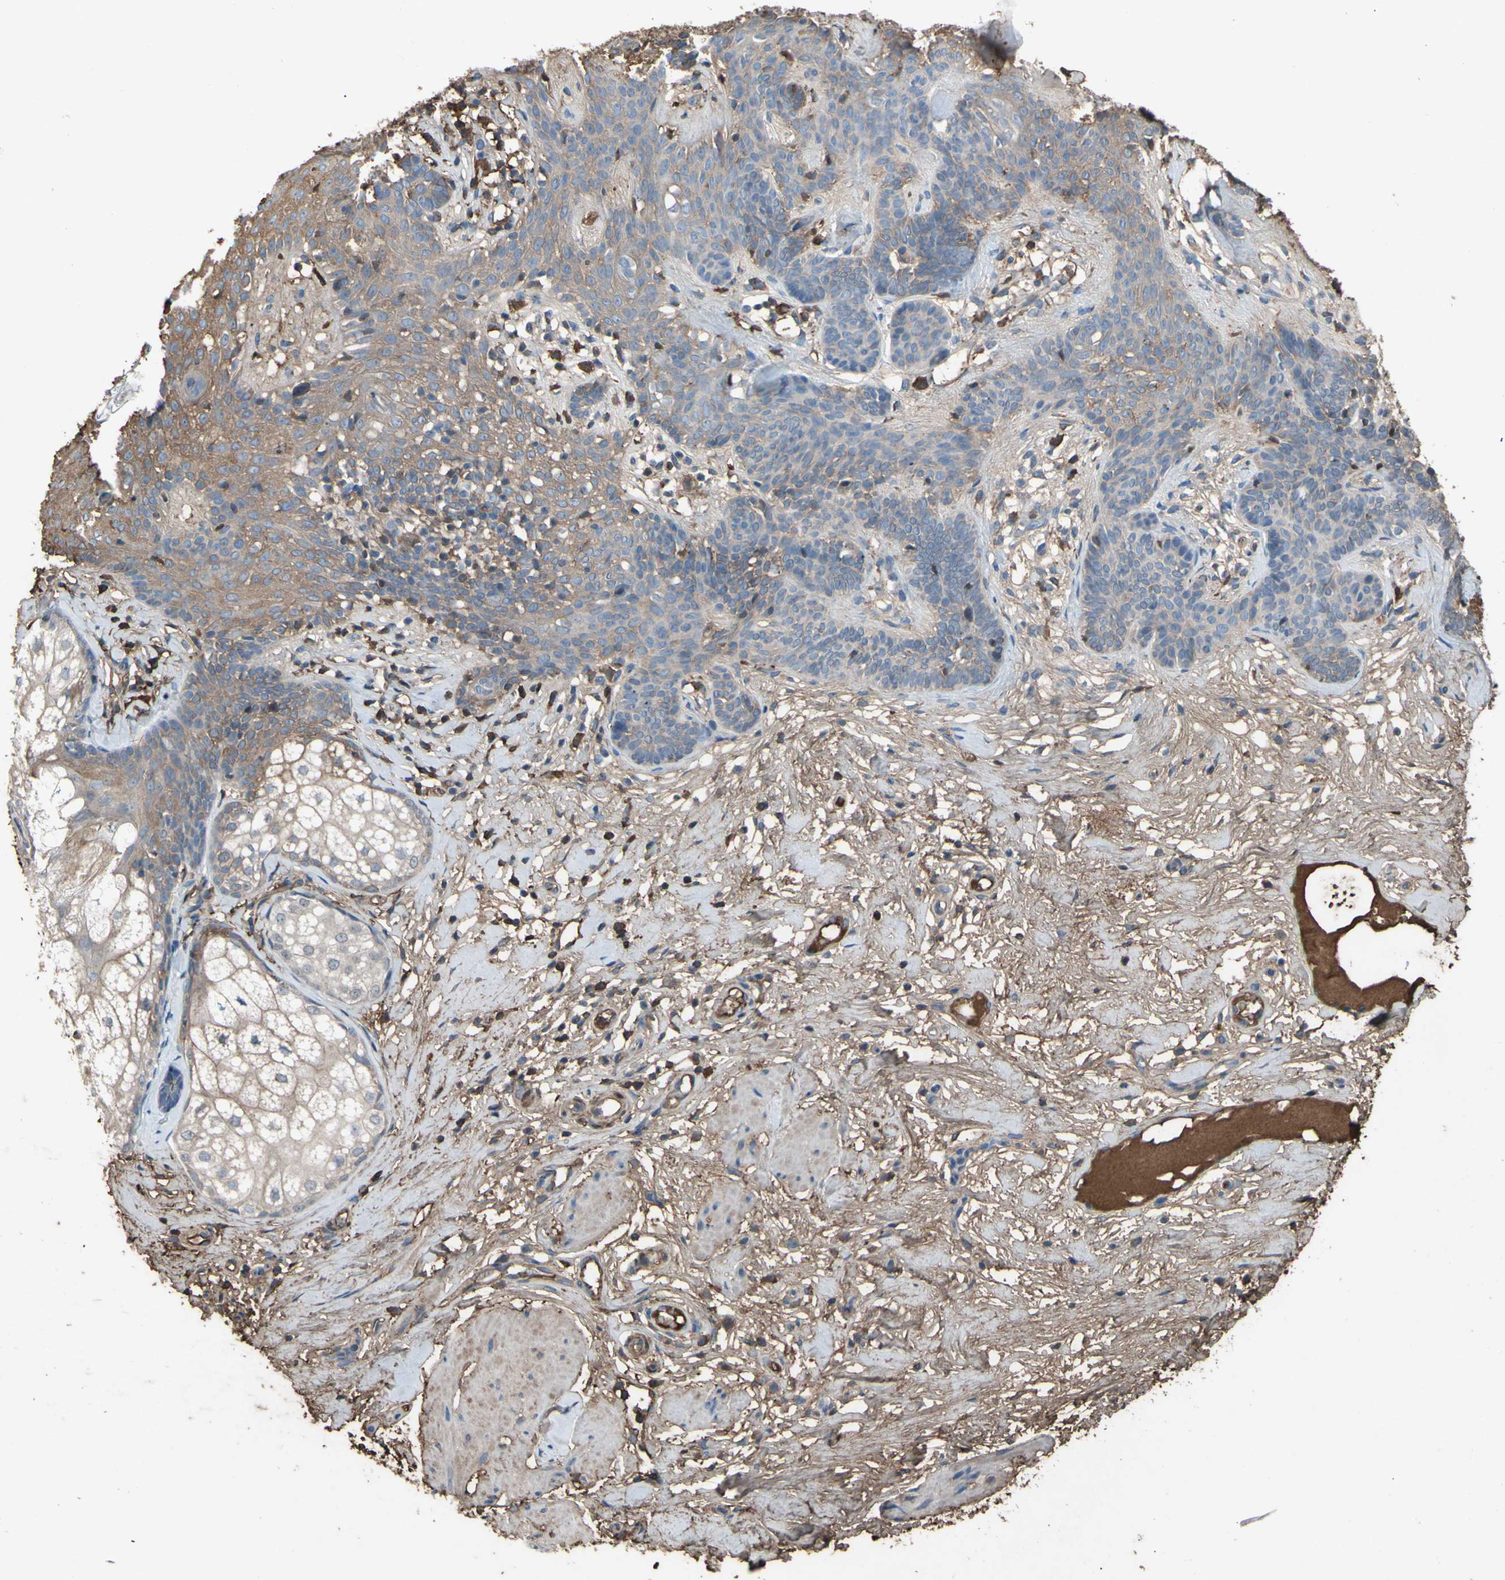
{"staining": {"intensity": "weak", "quantity": ">75%", "location": "cytoplasmic/membranous"}, "tissue": "skin cancer", "cell_type": "Tumor cells", "image_type": "cancer", "snomed": [{"axis": "morphology", "description": "Developmental malformation"}, {"axis": "morphology", "description": "Basal cell carcinoma"}, {"axis": "topography", "description": "Skin"}], "caption": "An immunohistochemistry micrograph of neoplastic tissue is shown. Protein staining in brown highlights weak cytoplasmic/membranous positivity in skin basal cell carcinoma within tumor cells.", "gene": "PTGDS", "patient": {"sex": "female", "age": 62}}